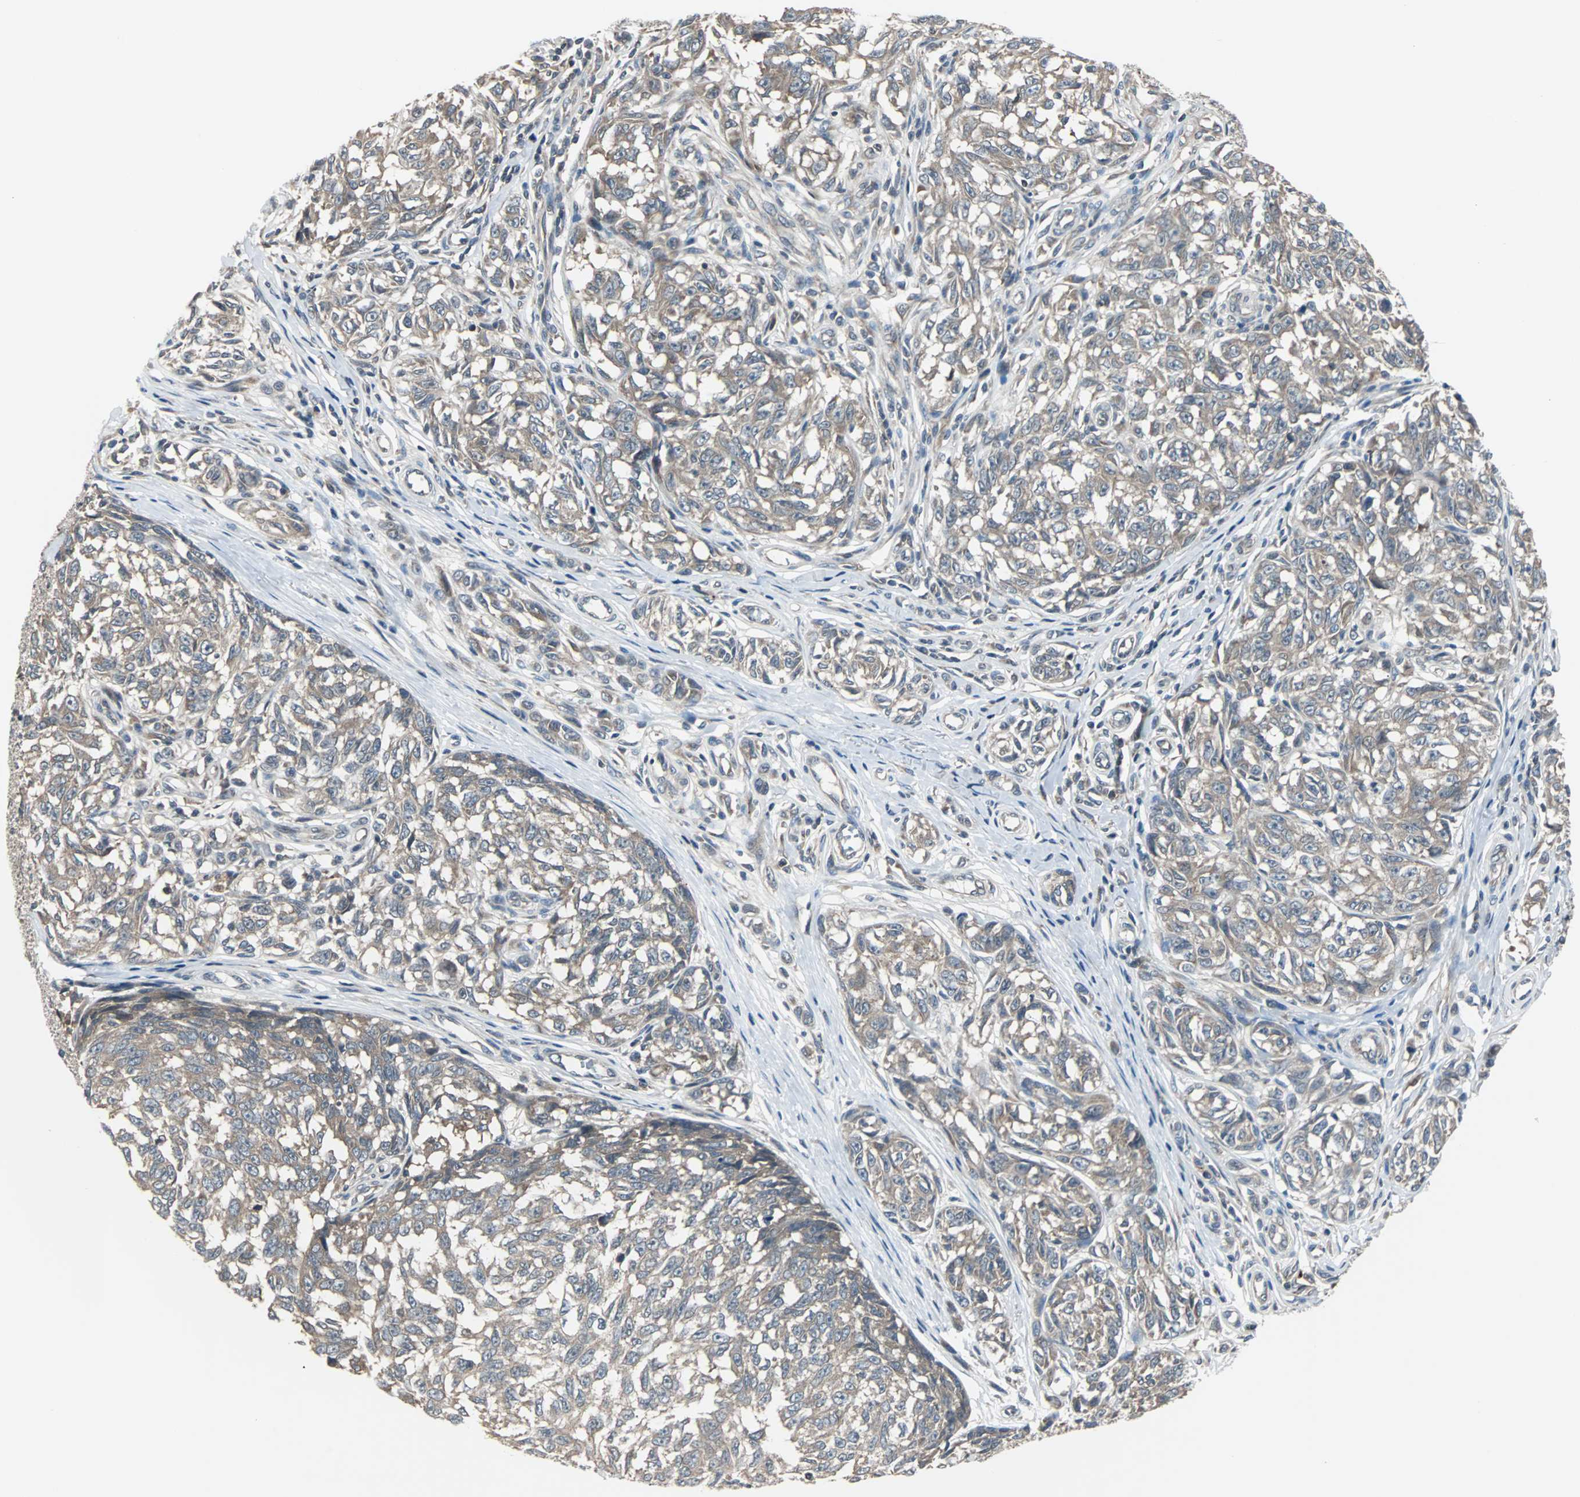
{"staining": {"intensity": "moderate", "quantity": ">75%", "location": "cytoplasmic/membranous"}, "tissue": "melanoma", "cell_type": "Tumor cells", "image_type": "cancer", "snomed": [{"axis": "morphology", "description": "Malignant melanoma, NOS"}, {"axis": "topography", "description": "Skin"}], "caption": "Immunohistochemical staining of human malignant melanoma shows medium levels of moderate cytoplasmic/membranous protein expression in about >75% of tumor cells.", "gene": "ARF1", "patient": {"sex": "female", "age": 64}}